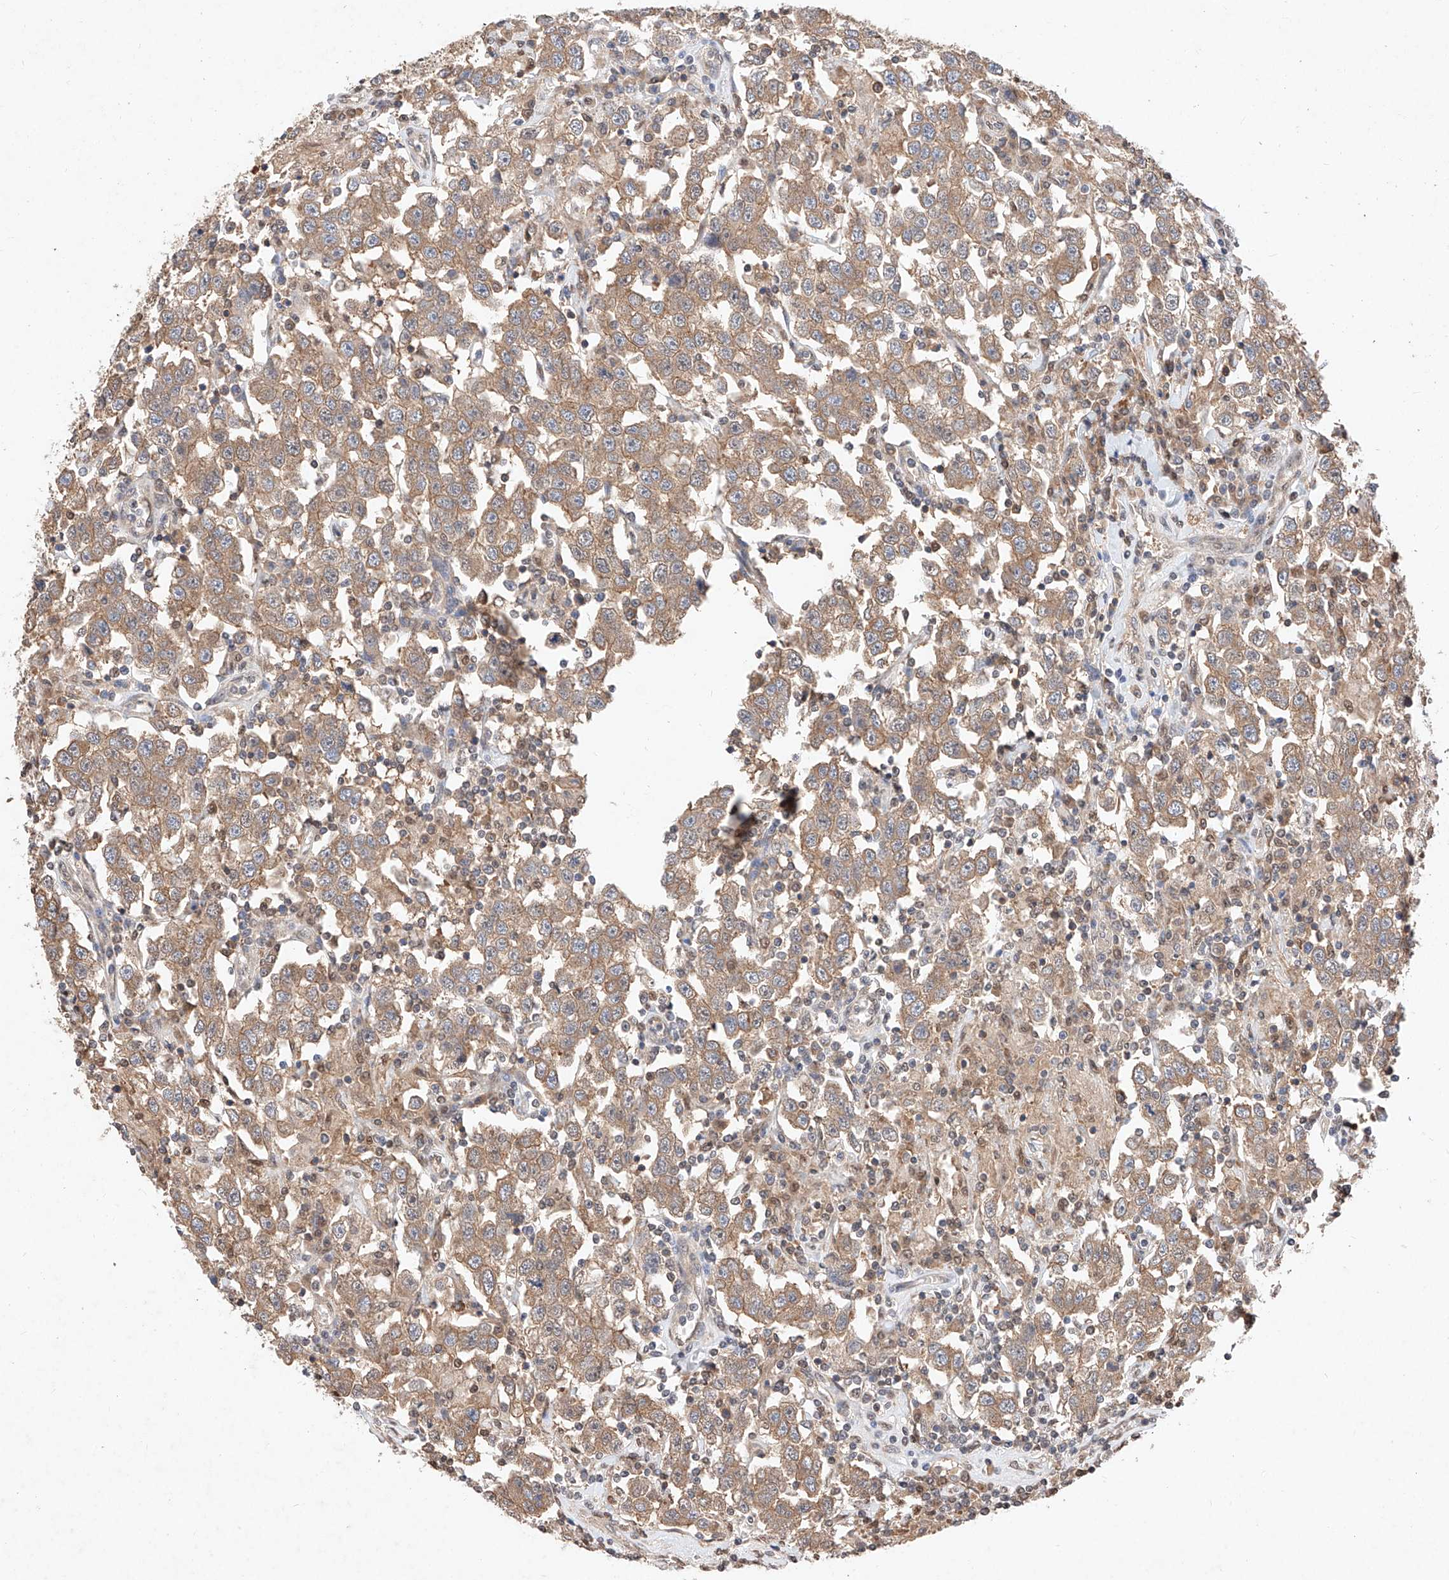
{"staining": {"intensity": "moderate", "quantity": ">75%", "location": "cytoplasmic/membranous"}, "tissue": "testis cancer", "cell_type": "Tumor cells", "image_type": "cancer", "snomed": [{"axis": "morphology", "description": "Seminoma, NOS"}, {"axis": "topography", "description": "Testis"}], "caption": "Immunohistochemical staining of human testis seminoma demonstrates medium levels of moderate cytoplasmic/membranous positivity in approximately >75% of tumor cells. Using DAB (brown) and hematoxylin (blue) stains, captured at high magnification using brightfield microscopy.", "gene": "ZSCAN4", "patient": {"sex": "male", "age": 41}}